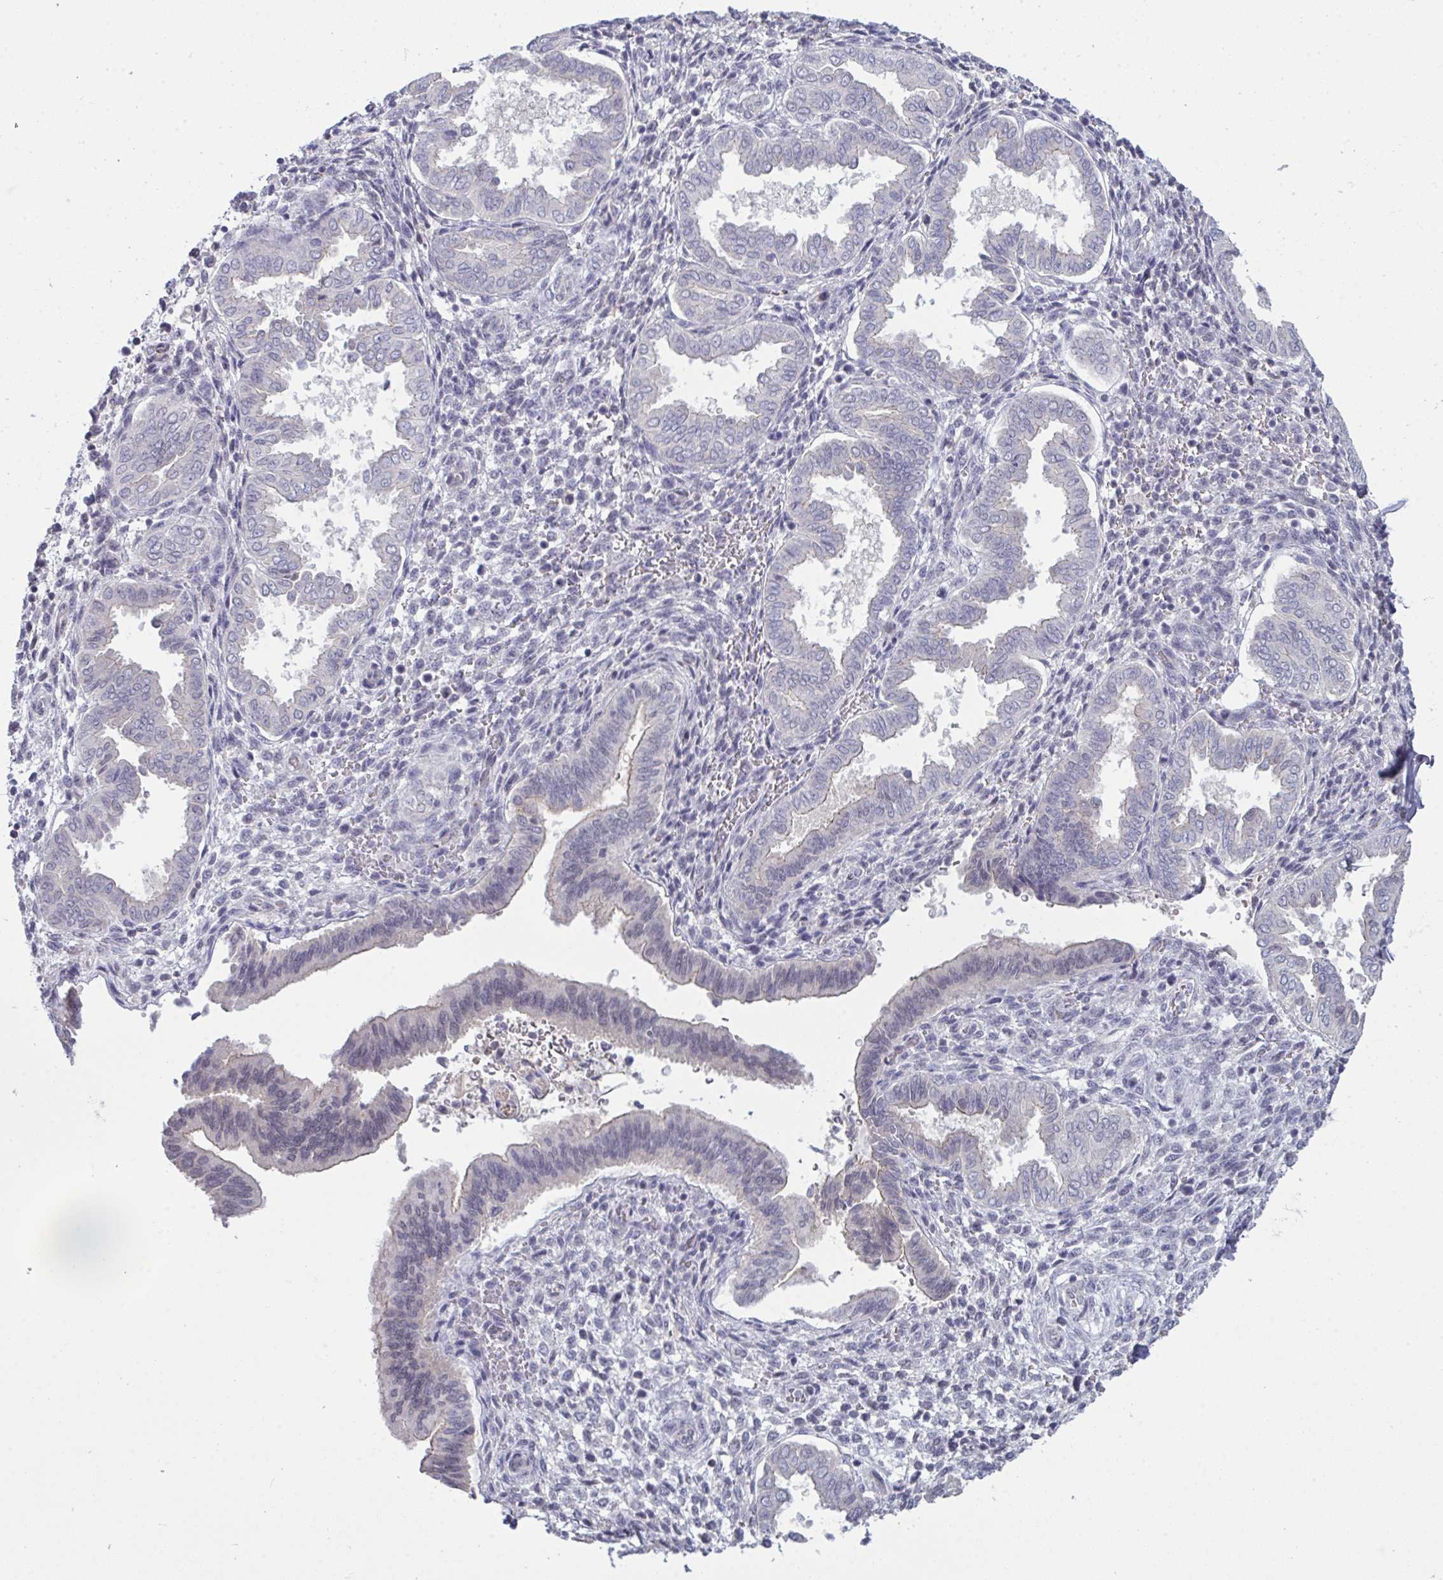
{"staining": {"intensity": "negative", "quantity": "none", "location": "none"}, "tissue": "endometrium", "cell_type": "Cells in endometrial stroma", "image_type": "normal", "snomed": [{"axis": "morphology", "description": "Normal tissue, NOS"}, {"axis": "topography", "description": "Endometrium"}], "caption": "IHC of normal human endometrium shows no positivity in cells in endometrial stroma.", "gene": "ZNF784", "patient": {"sex": "female", "age": 24}}